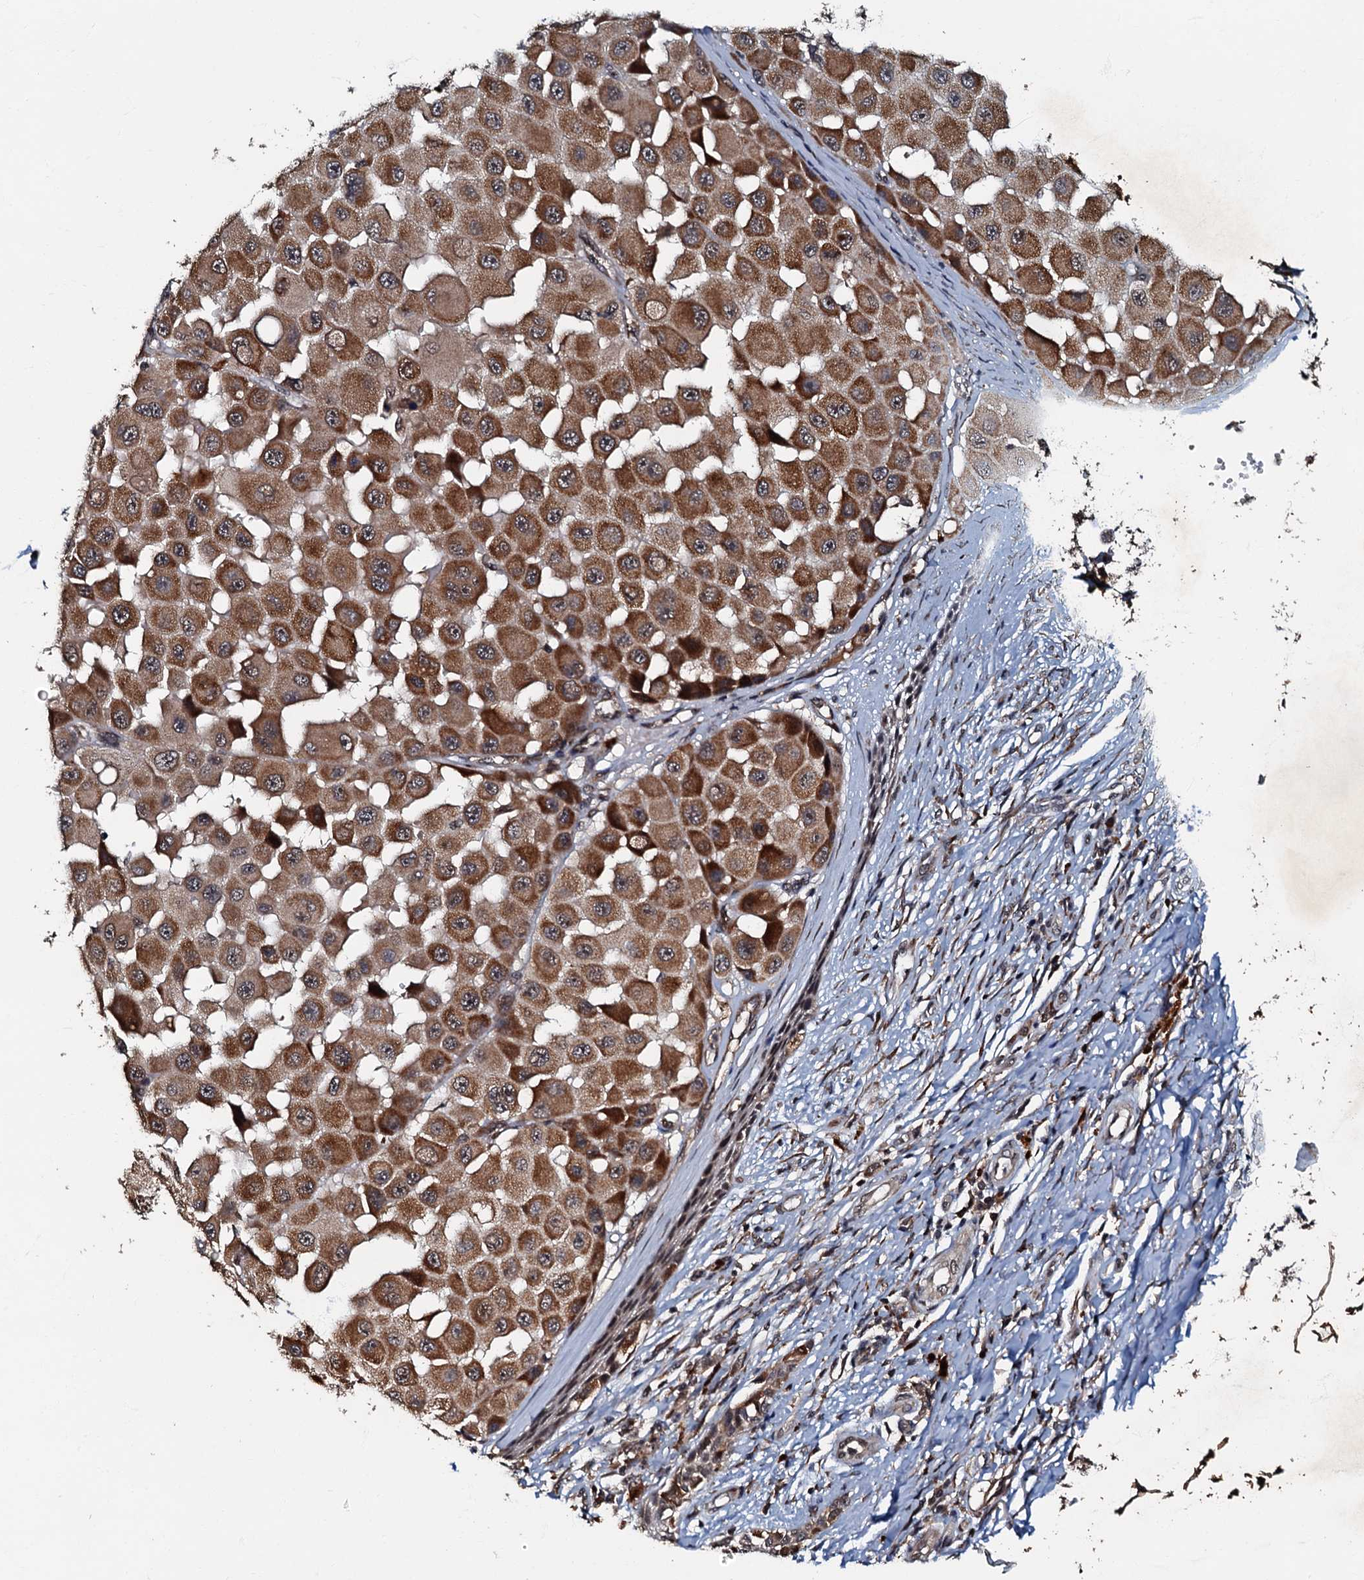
{"staining": {"intensity": "moderate", "quantity": ">75%", "location": "cytoplasmic/membranous"}, "tissue": "melanoma", "cell_type": "Tumor cells", "image_type": "cancer", "snomed": [{"axis": "morphology", "description": "Malignant melanoma, NOS"}, {"axis": "topography", "description": "Skin"}], "caption": "Immunohistochemical staining of melanoma demonstrates medium levels of moderate cytoplasmic/membranous protein positivity in about >75% of tumor cells.", "gene": "C18orf32", "patient": {"sex": "female", "age": 81}}